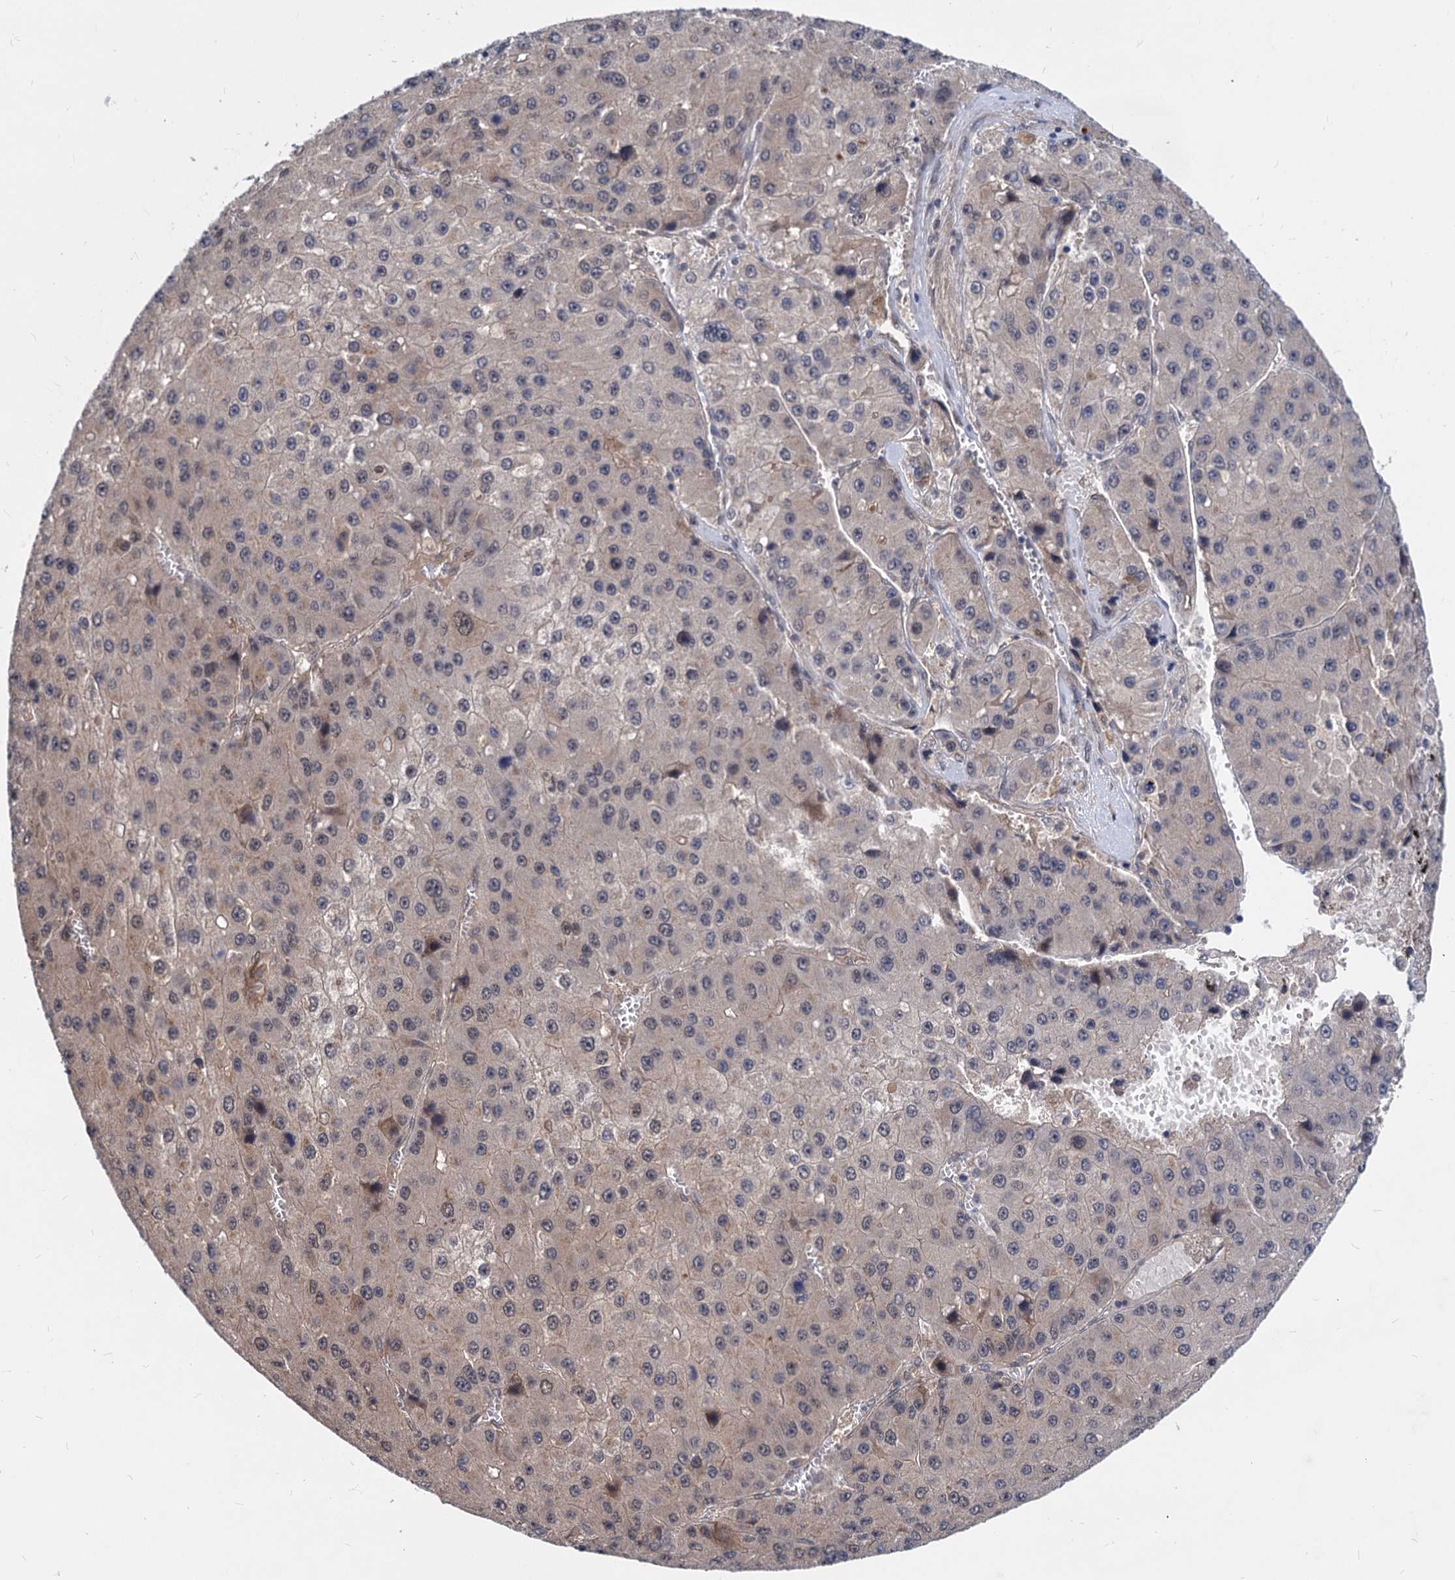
{"staining": {"intensity": "negative", "quantity": "none", "location": "none"}, "tissue": "liver cancer", "cell_type": "Tumor cells", "image_type": "cancer", "snomed": [{"axis": "morphology", "description": "Carcinoma, Hepatocellular, NOS"}, {"axis": "topography", "description": "Liver"}], "caption": "The micrograph exhibits no significant expression in tumor cells of liver cancer.", "gene": "PSMD4", "patient": {"sex": "female", "age": 73}}